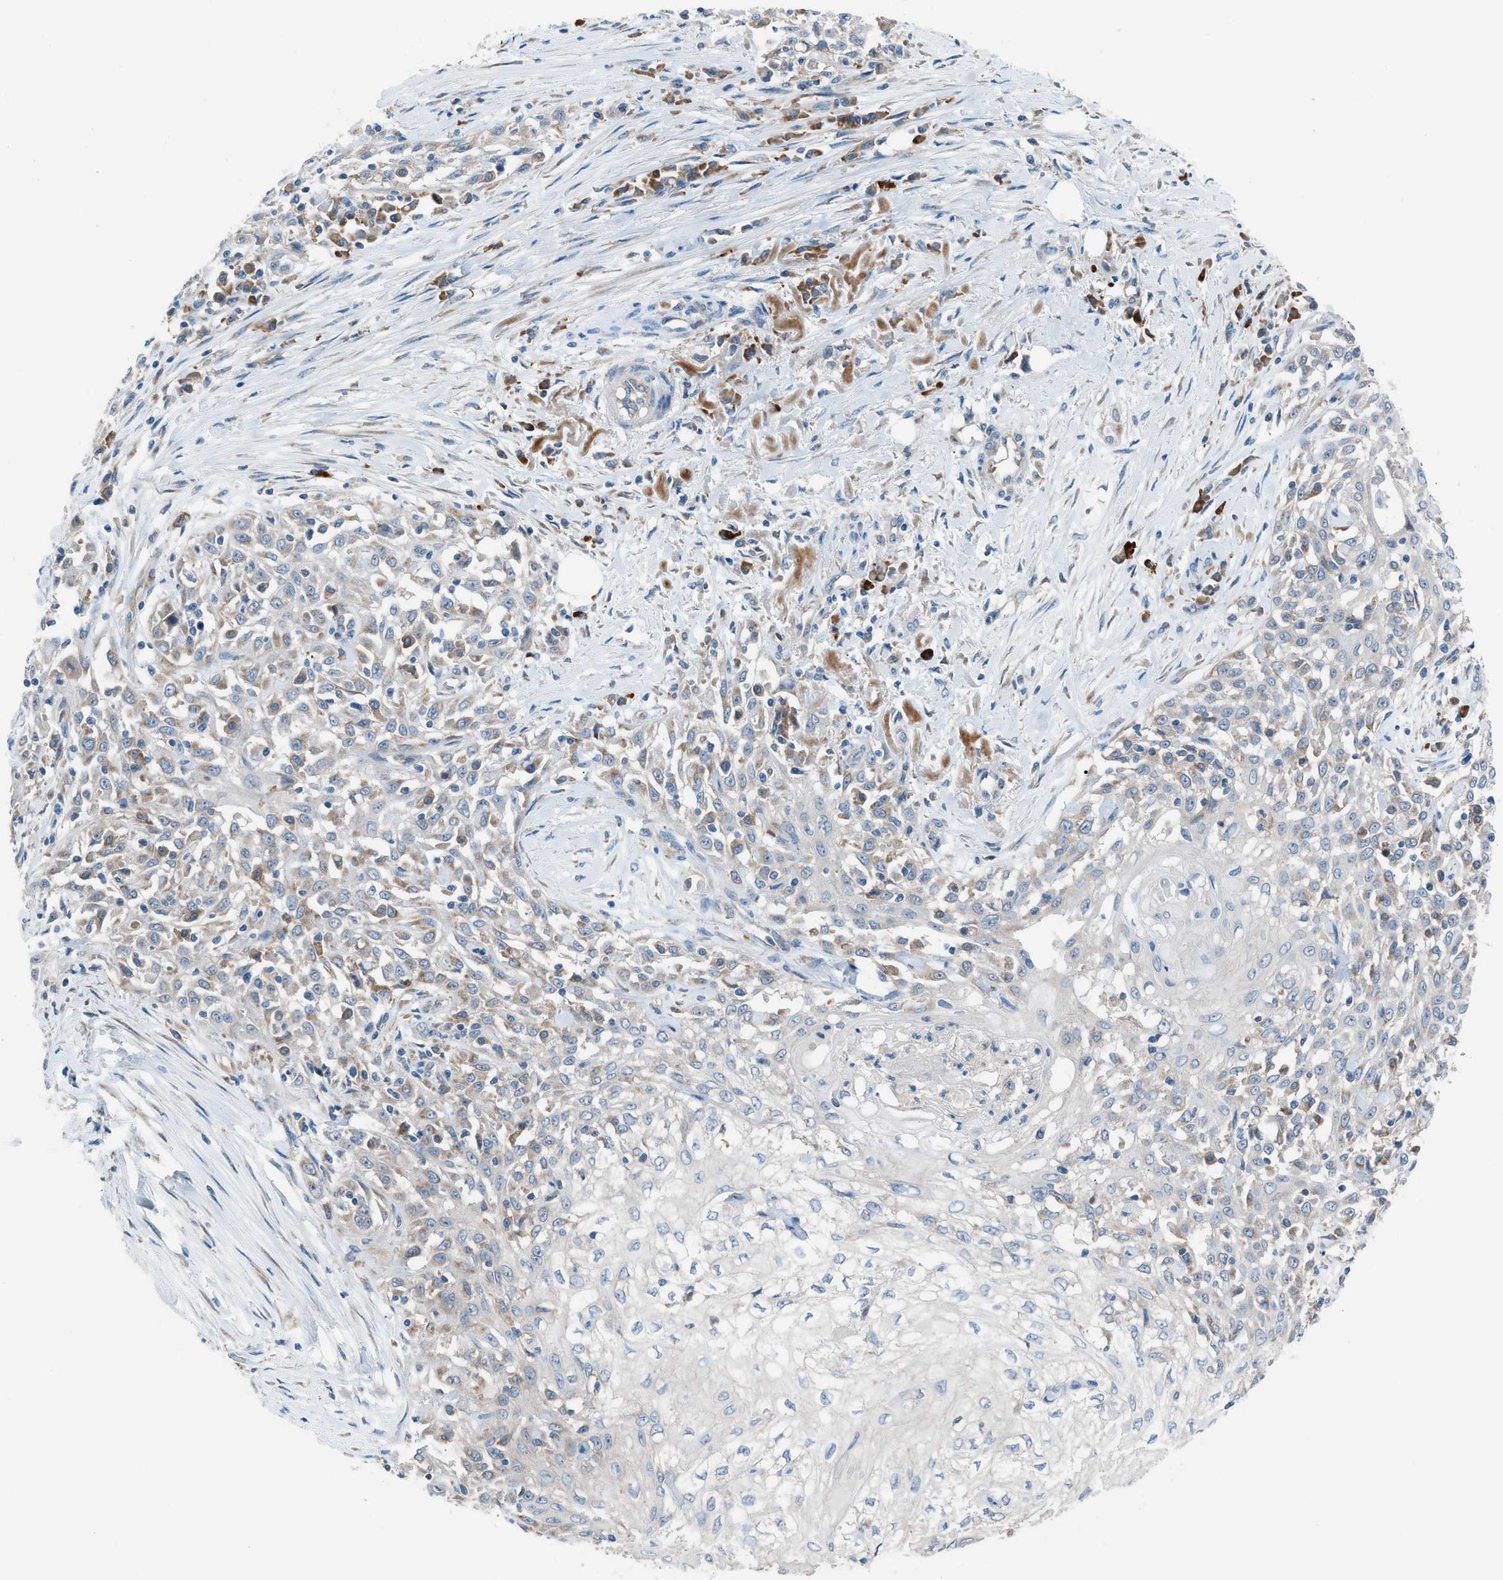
{"staining": {"intensity": "weak", "quantity": "<25%", "location": "cytoplasmic/membranous"}, "tissue": "skin cancer", "cell_type": "Tumor cells", "image_type": "cancer", "snomed": [{"axis": "morphology", "description": "Squamous cell carcinoma, NOS"}, {"axis": "morphology", "description": "Squamous cell carcinoma, metastatic, NOS"}, {"axis": "topography", "description": "Skin"}, {"axis": "topography", "description": "Lymph node"}], "caption": "Protein analysis of skin metastatic squamous cell carcinoma displays no significant positivity in tumor cells. (DAB immunohistochemistry (IHC) visualized using brightfield microscopy, high magnification).", "gene": "HEG1", "patient": {"sex": "male", "age": 75}}